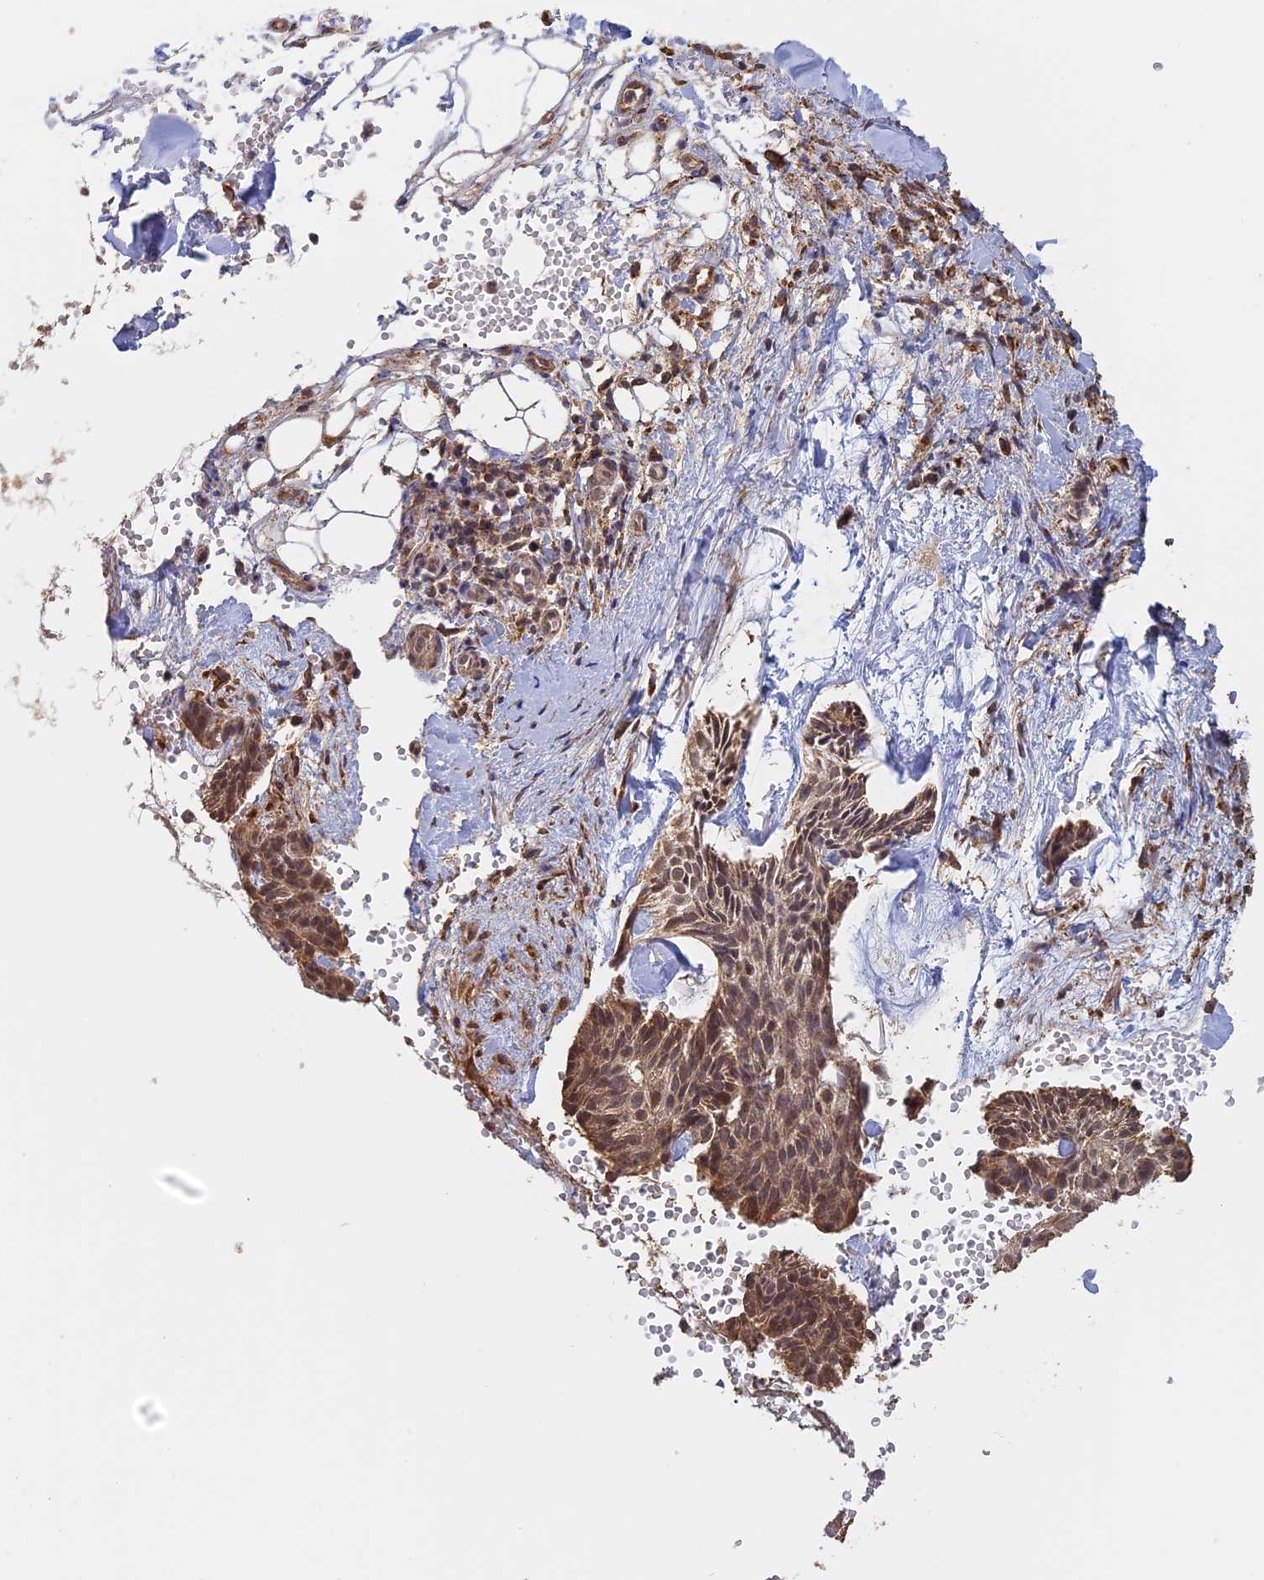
{"staining": {"intensity": "moderate", "quantity": ">75%", "location": "cytoplasmic/membranous,nuclear"}, "tissue": "skin cancer", "cell_type": "Tumor cells", "image_type": "cancer", "snomed": [{"axis": "morphology", "description": "Normal tissue, NOS"}, {"axis": "morphology", "description": "Basal cell carcinoma"}, {"axis": "topography", "description": "Skin"}], "caption": "The immunohistochemical stain highlights moderate cytoplasmic/membranous and nuclear positivity in tumor cells of skin cancer tissue.", "gene": "FAM210B", "patient": {"sex": "male", "age": 66}}